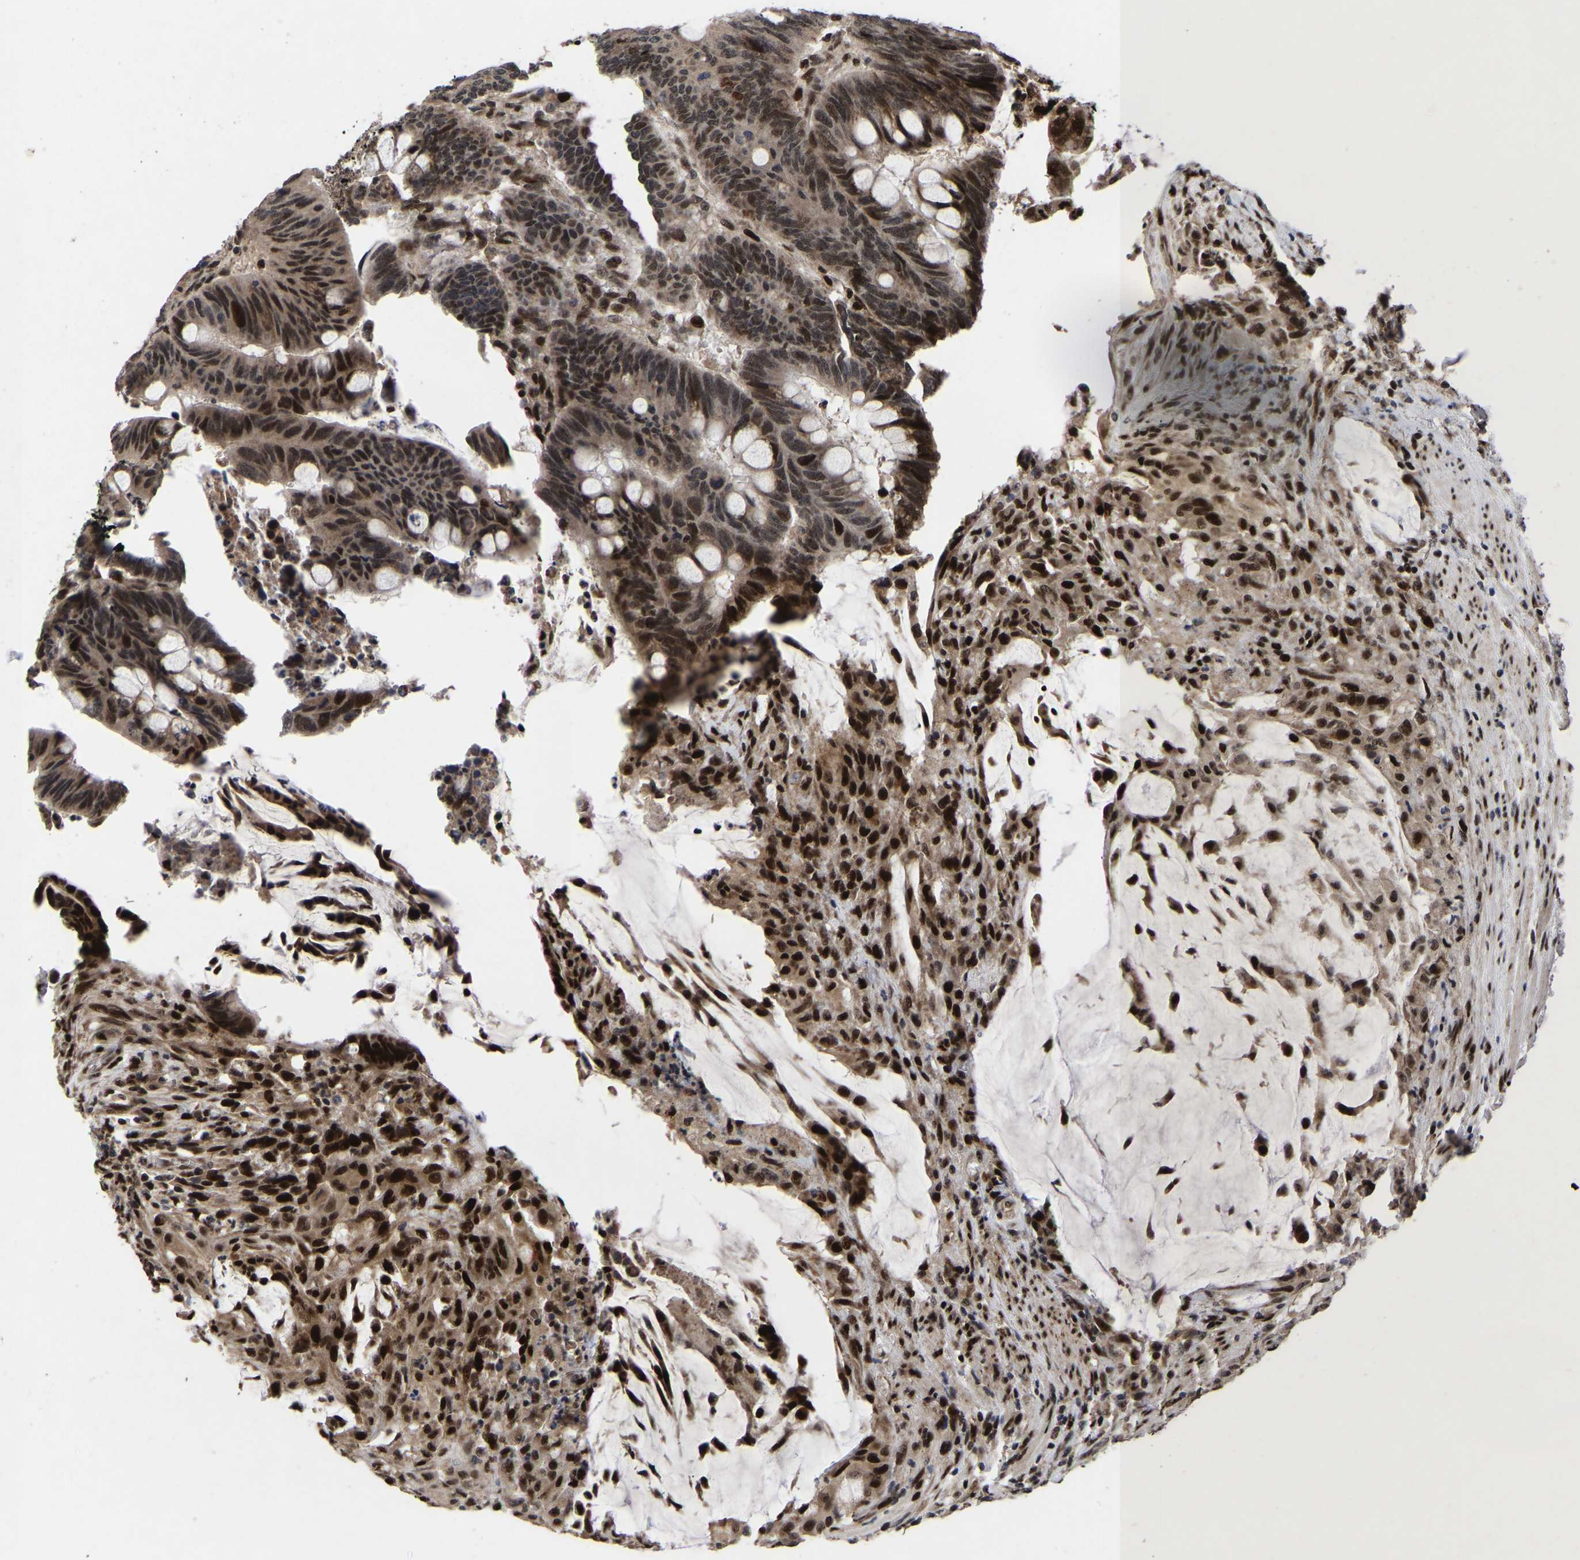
{"staining": {"intensity": "strong", "quantity": ">75%", "location": "cytoplasmic/membranous,nuclear"}, "tissue": "colorectal cancer", "cell_type": "Tumor cells", "image_type": "cancer", "snomed": [{"axis": "morphology", "description": "Normal tissue, NOS"}, {"axis": "morphology", "description": "Adenocarcinoma, NOS"}, {"axis": "topography", "description": "Rectum"}, {"axis": "topography", "description": "Peripheral nerve tissue"}], "caption": "Immunohistochemistry (IHC) micrograph of human colorectal cancer (adenocarcinoma) stained for a protein (brown), which displays high levels of strong cytoplasmic/membranous and nuclear expression in approximately >75% of tumor cells.", "gene": "JUNB", "patient": {"sex": "male", "age": 92}}